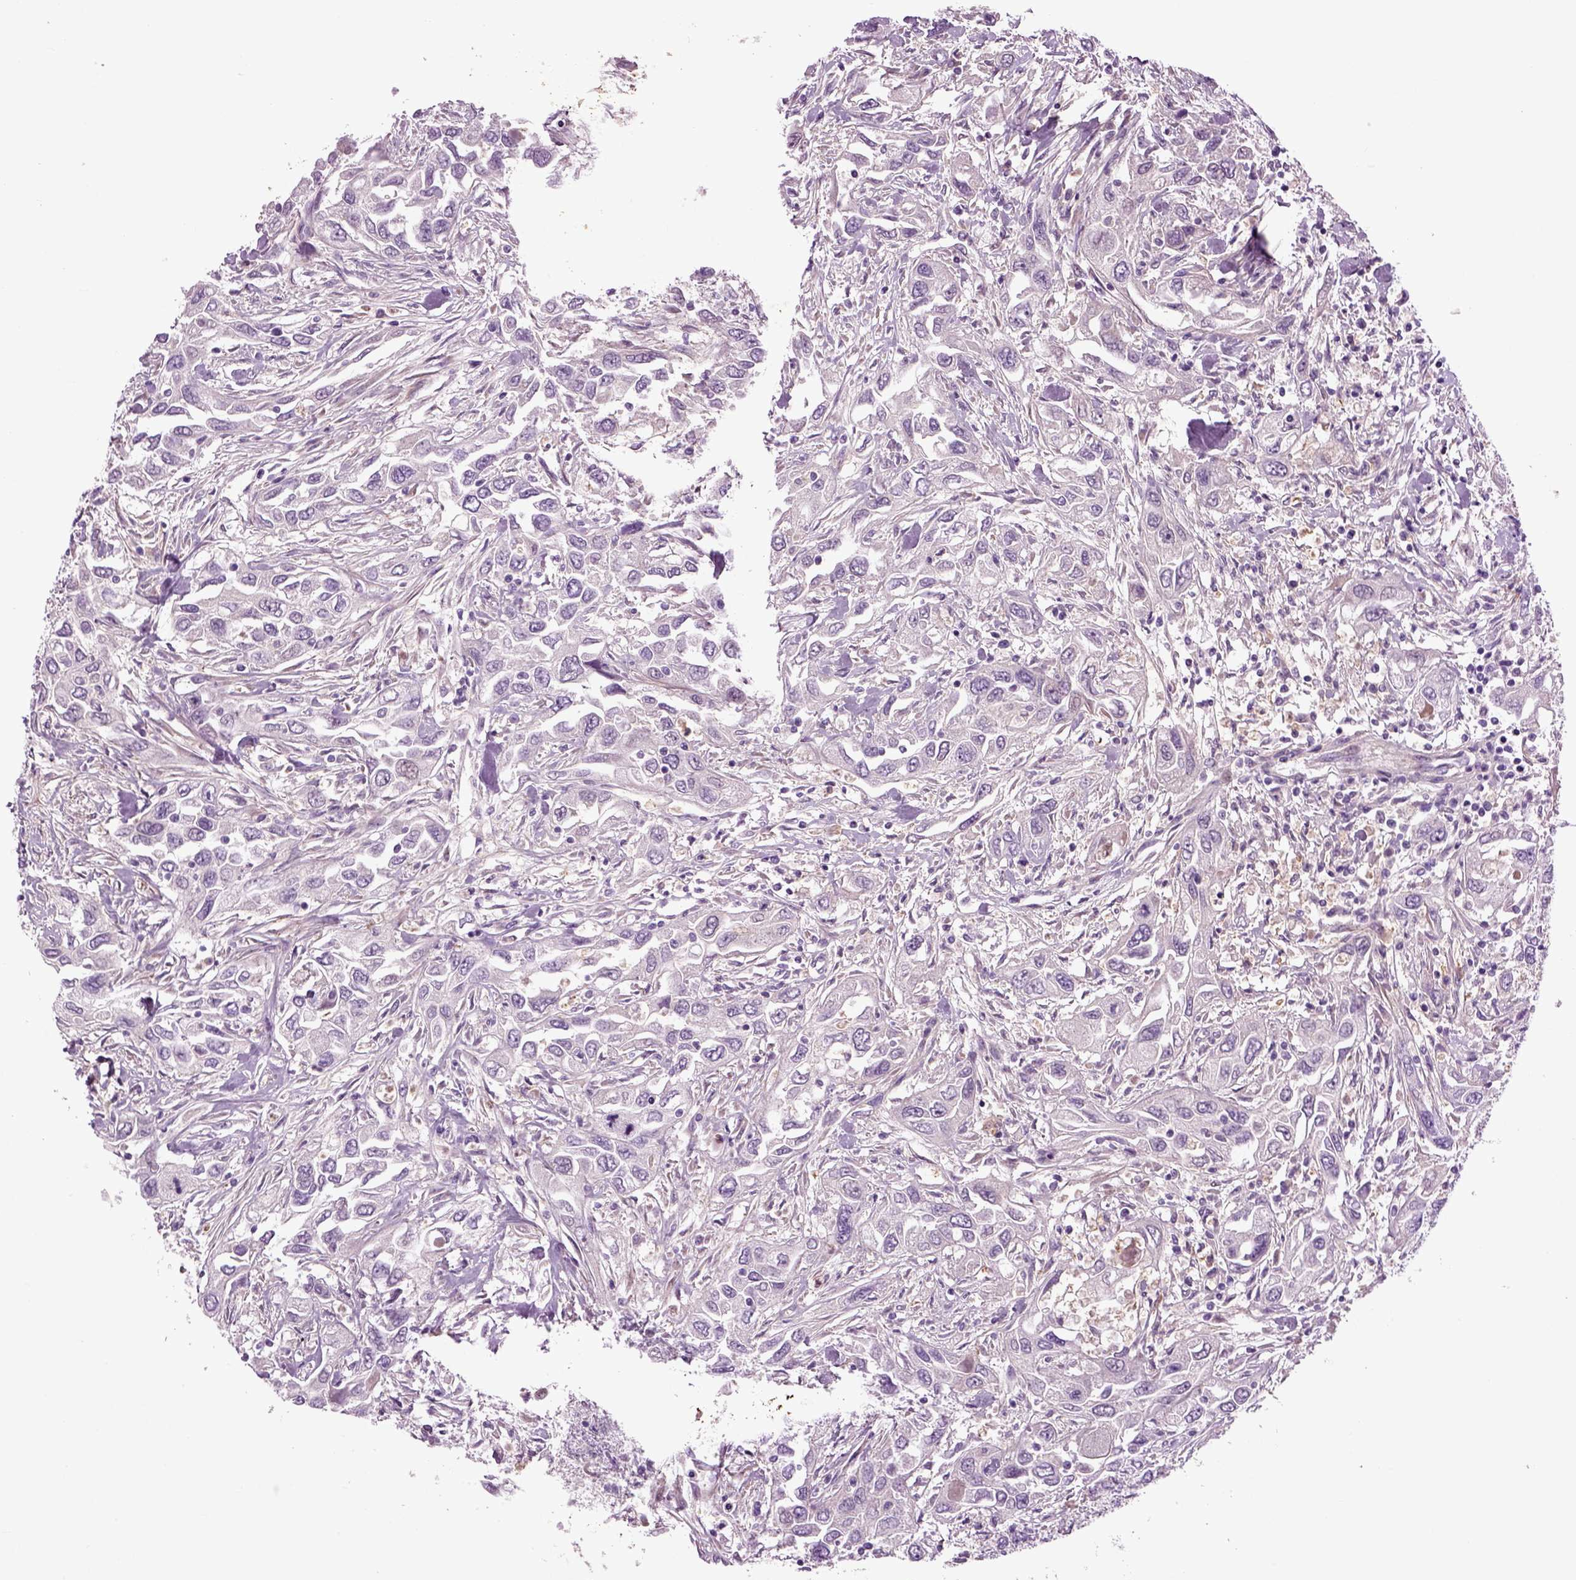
{"staining": {"intensity": "negative", "quantity": "none", "location": "none"}, "tissue": "urothelial cancer", "cell_type": "Tumor cells", "image_type": "cancer", "snomed": [{"axis": "morphology", "description": "Urothelial carcinoma, High grade"}, {"axis": "topography", "description": "Urinary bladder"}], "caption": "The micrograph reveals no staining of tumor cells in urothelial carcinoma (high-grade). (DAB (3,3'-diaminobenzidine) IHC visualized using brightfield microscopy, high magnification).", "gene": "SPON1", "patient": {"sex": "male", "age": 76}}